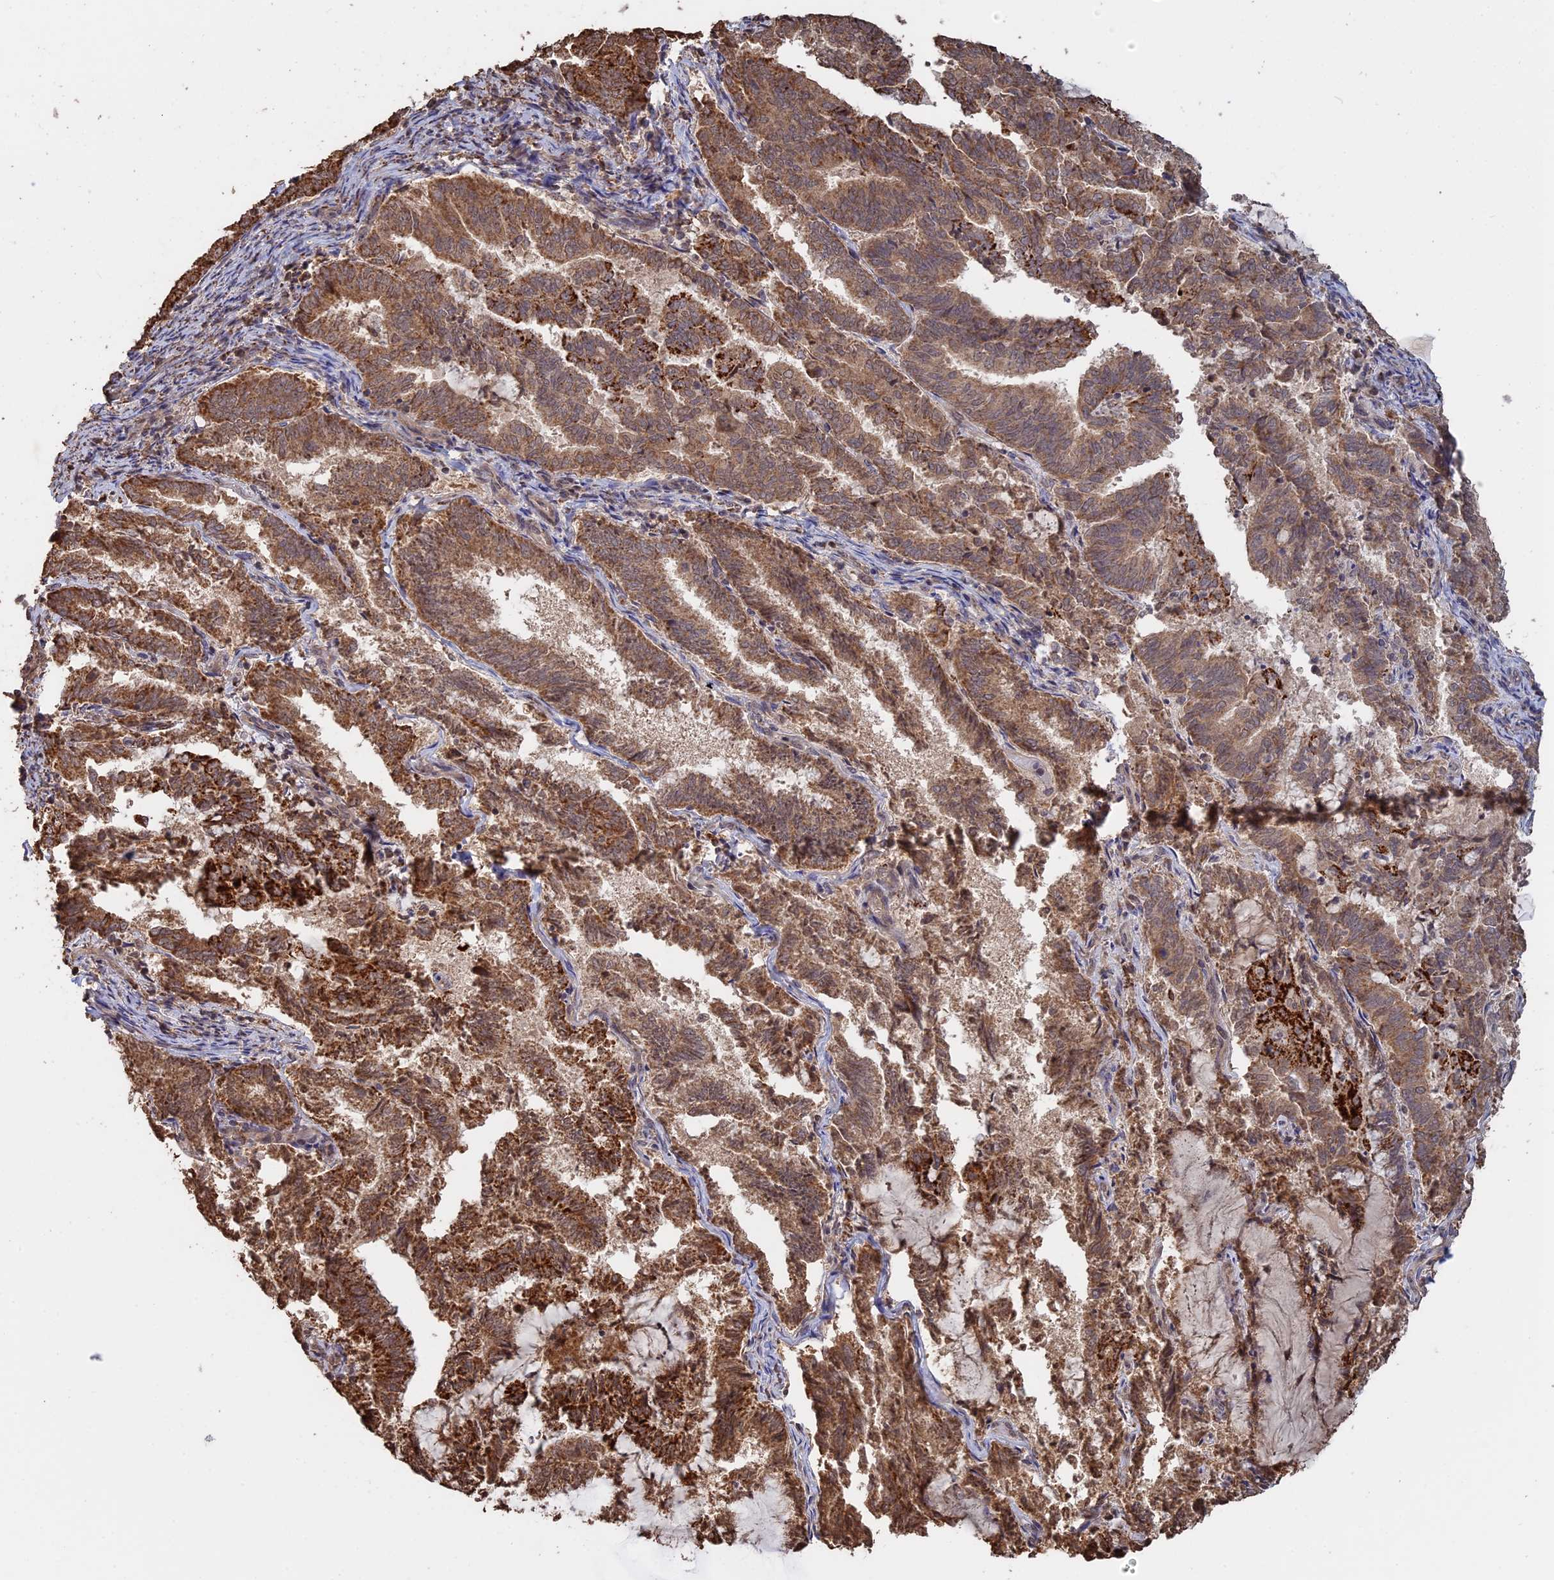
{"staining": {"intensity": "strong", "quantity": "25%-75%", "location": "cytoplasmic/membranous"}, "tissue": "endometrial cancer", "cell_type": "Tumor cells", "image_type": "cancer", "snomed": [{"axis": "morphology", "description": "Adenocarcinoma, NOS"}, {"axis": "topography", "description": "Endometrium"}], "caption": "IHC image of human adenocarcinoma (endometrial) stained for a protein (brown), which shows high levels of strong cytoplasmic/membranous expression in approximately 25%-75% of tumor cells.", "gene": "FAM210B", "patient": {"sex": "female", "age": 80}}